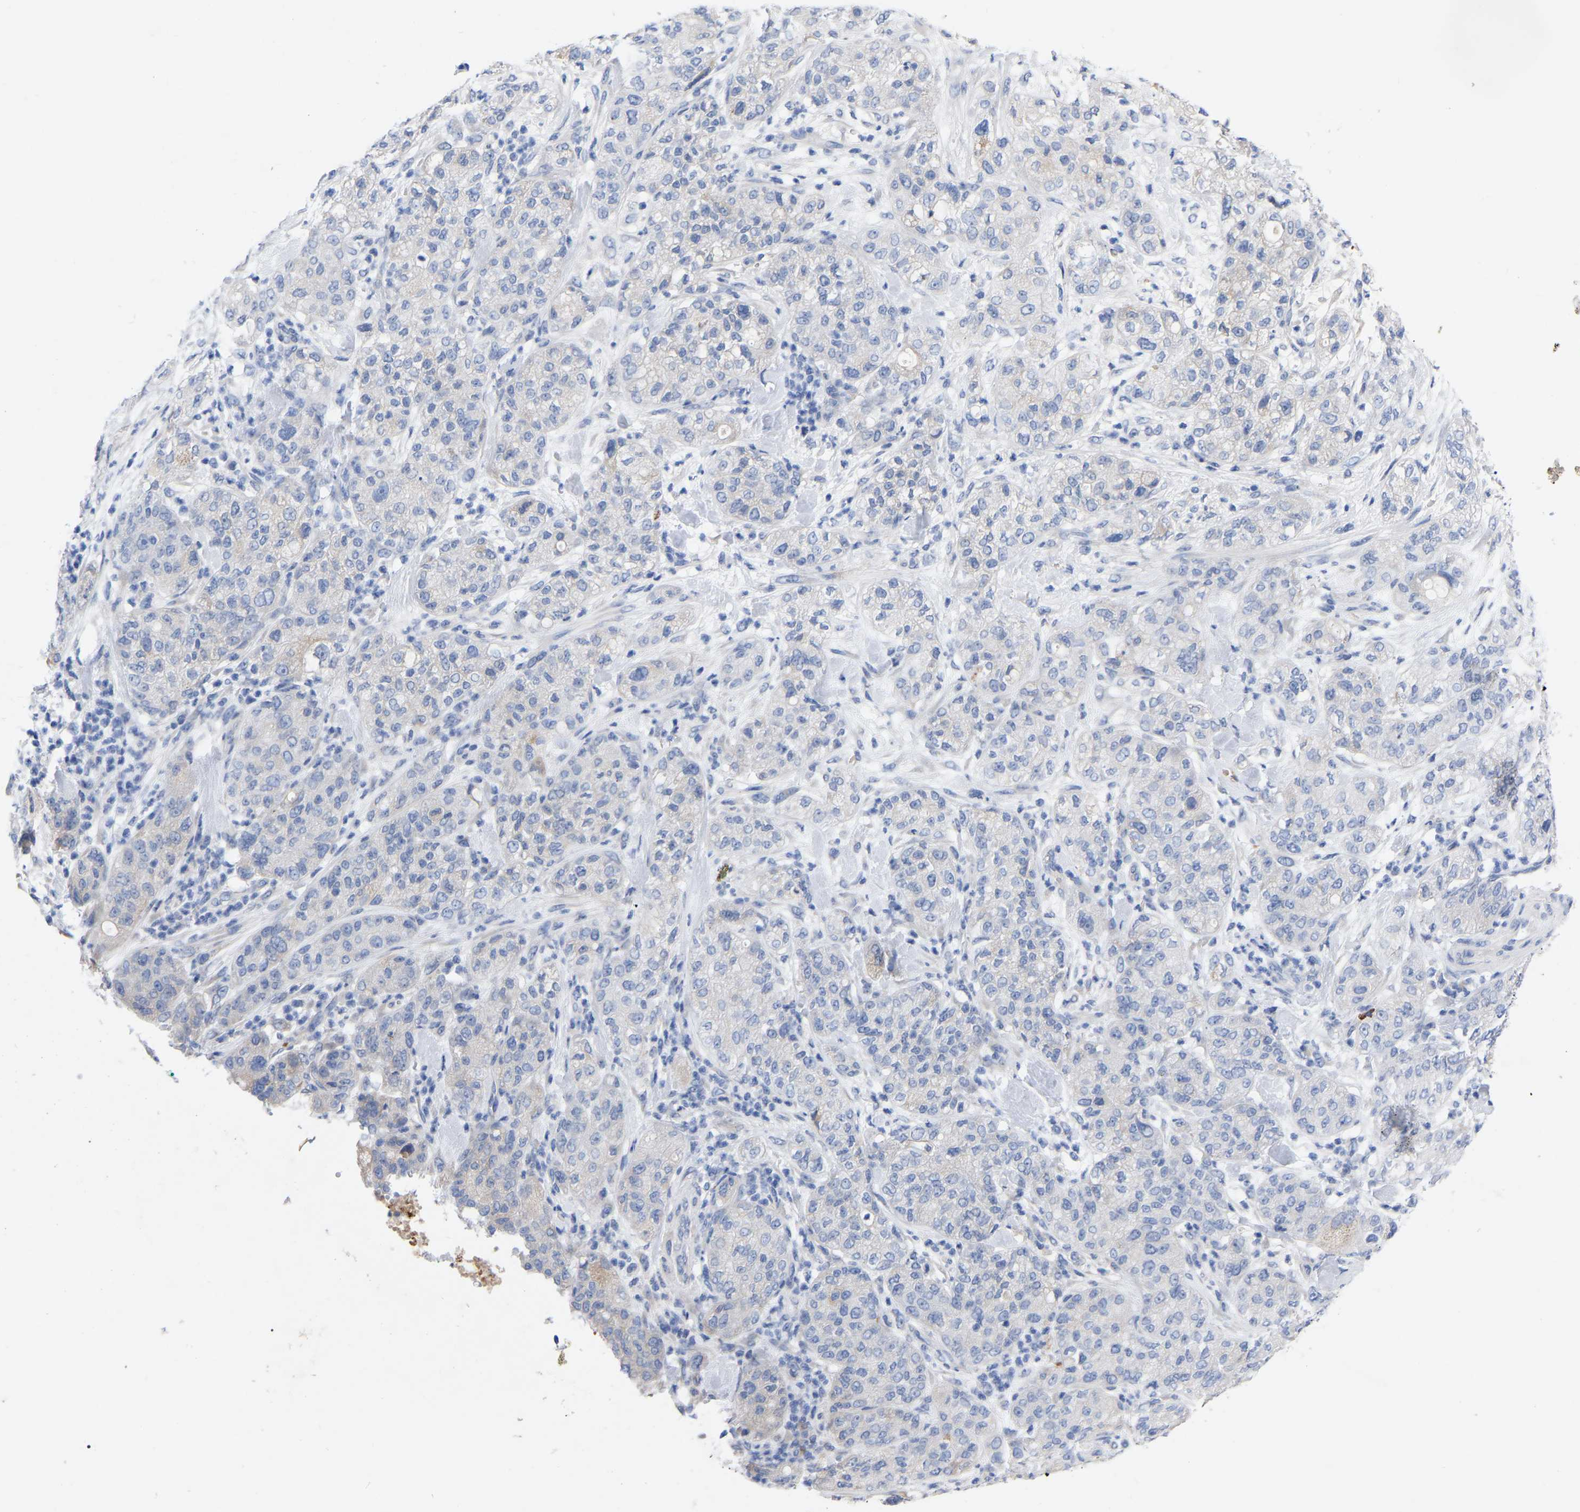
{"staining": {"intensity": "negative", "quantity": "none", "location": "none"}, "tissue": "pancreatic cancer", "cell_type": "Tumor cells", "image_type": "cancer", "snomed": [{"axis": "morphology", "description": "Adenocarcinoma, NOS"}, {"axis": "topography", "description": "Pancreas"}], "caption": "Immunohistochemistry image of neoplastic tissue: pancreatic cancer (adenocarcinoma) stained with DAB shows no significant protein expression in tumor cells. (DAB (3,3'-diaminobenzidine) immunohistochemistry with hematoxylin counter stain).", "gene": "STRIP2", "patient": {"sex": "female", "age": 78}}